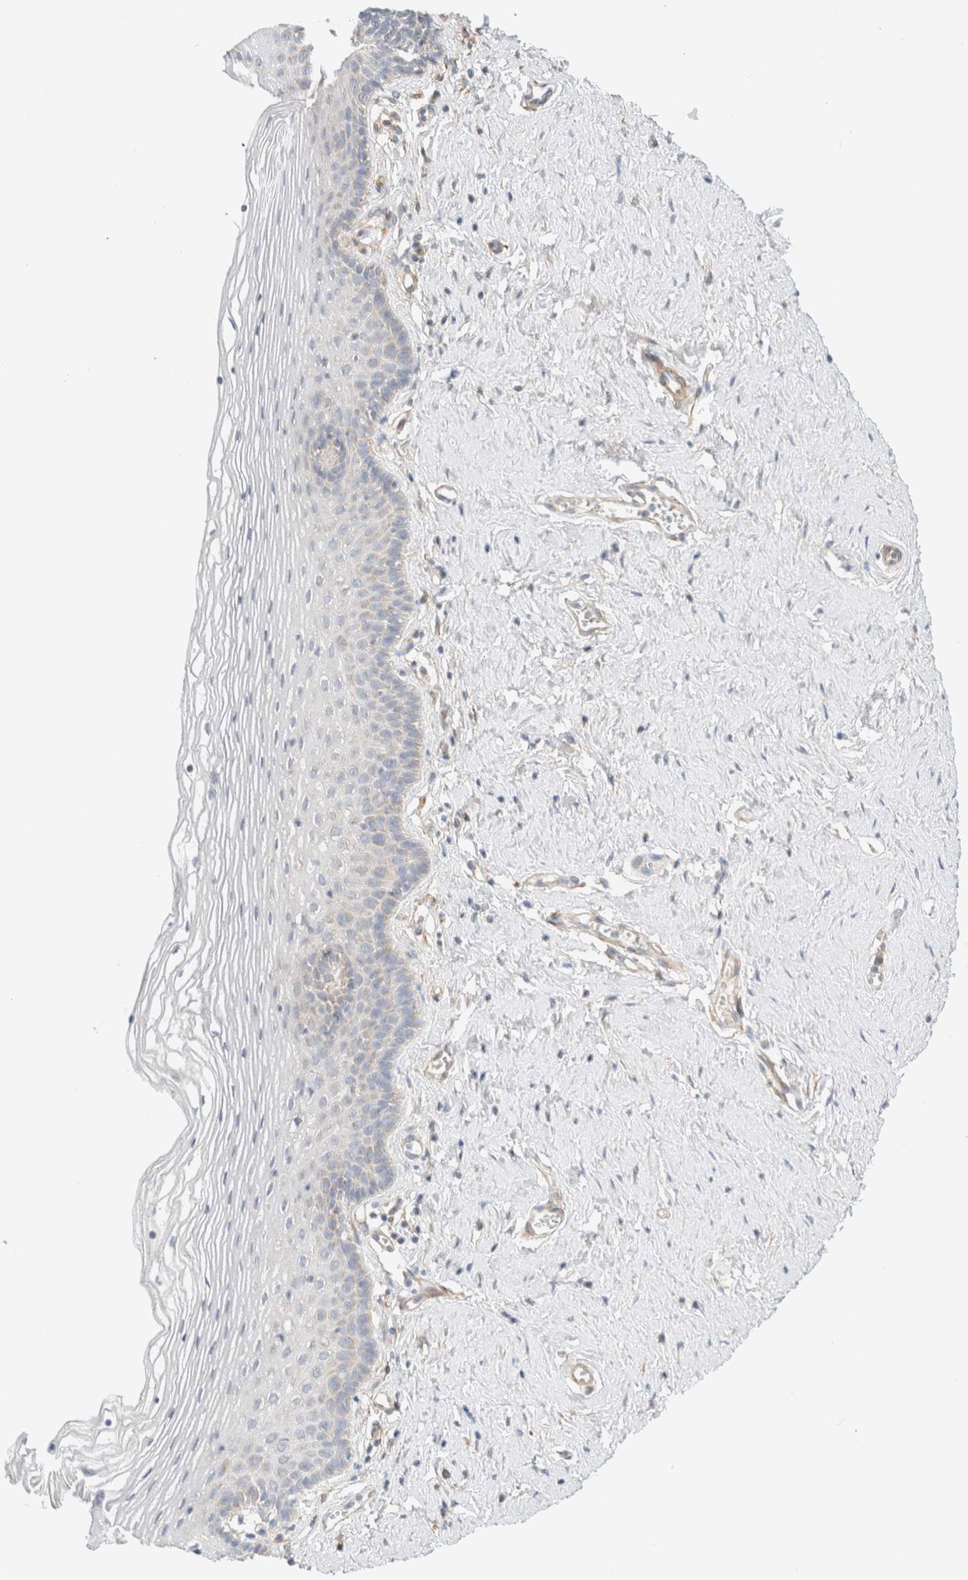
{"staining": {"intensity": "weak", "quantity": "<25%", "location": "cytoplasmic/membranous"}, "tissue": "vagina", "cell_type": "Squamous epithelial cells", "image_type": "normal", "snomed": [{"axis": "morphology", "description": "Normal tissue, NOS"}, {"axis": "topography", "description": "Vagina"}], "caption": "Immunohistochemistry (IHC) image of unremarkable vagina: human vagina stained with DAB (3,3'-diaminobenzidine) displays no significant protein staining in squamous epithelial cells.", "gene": "MRM3", "patient": {"sex": "female", "age": 32}}